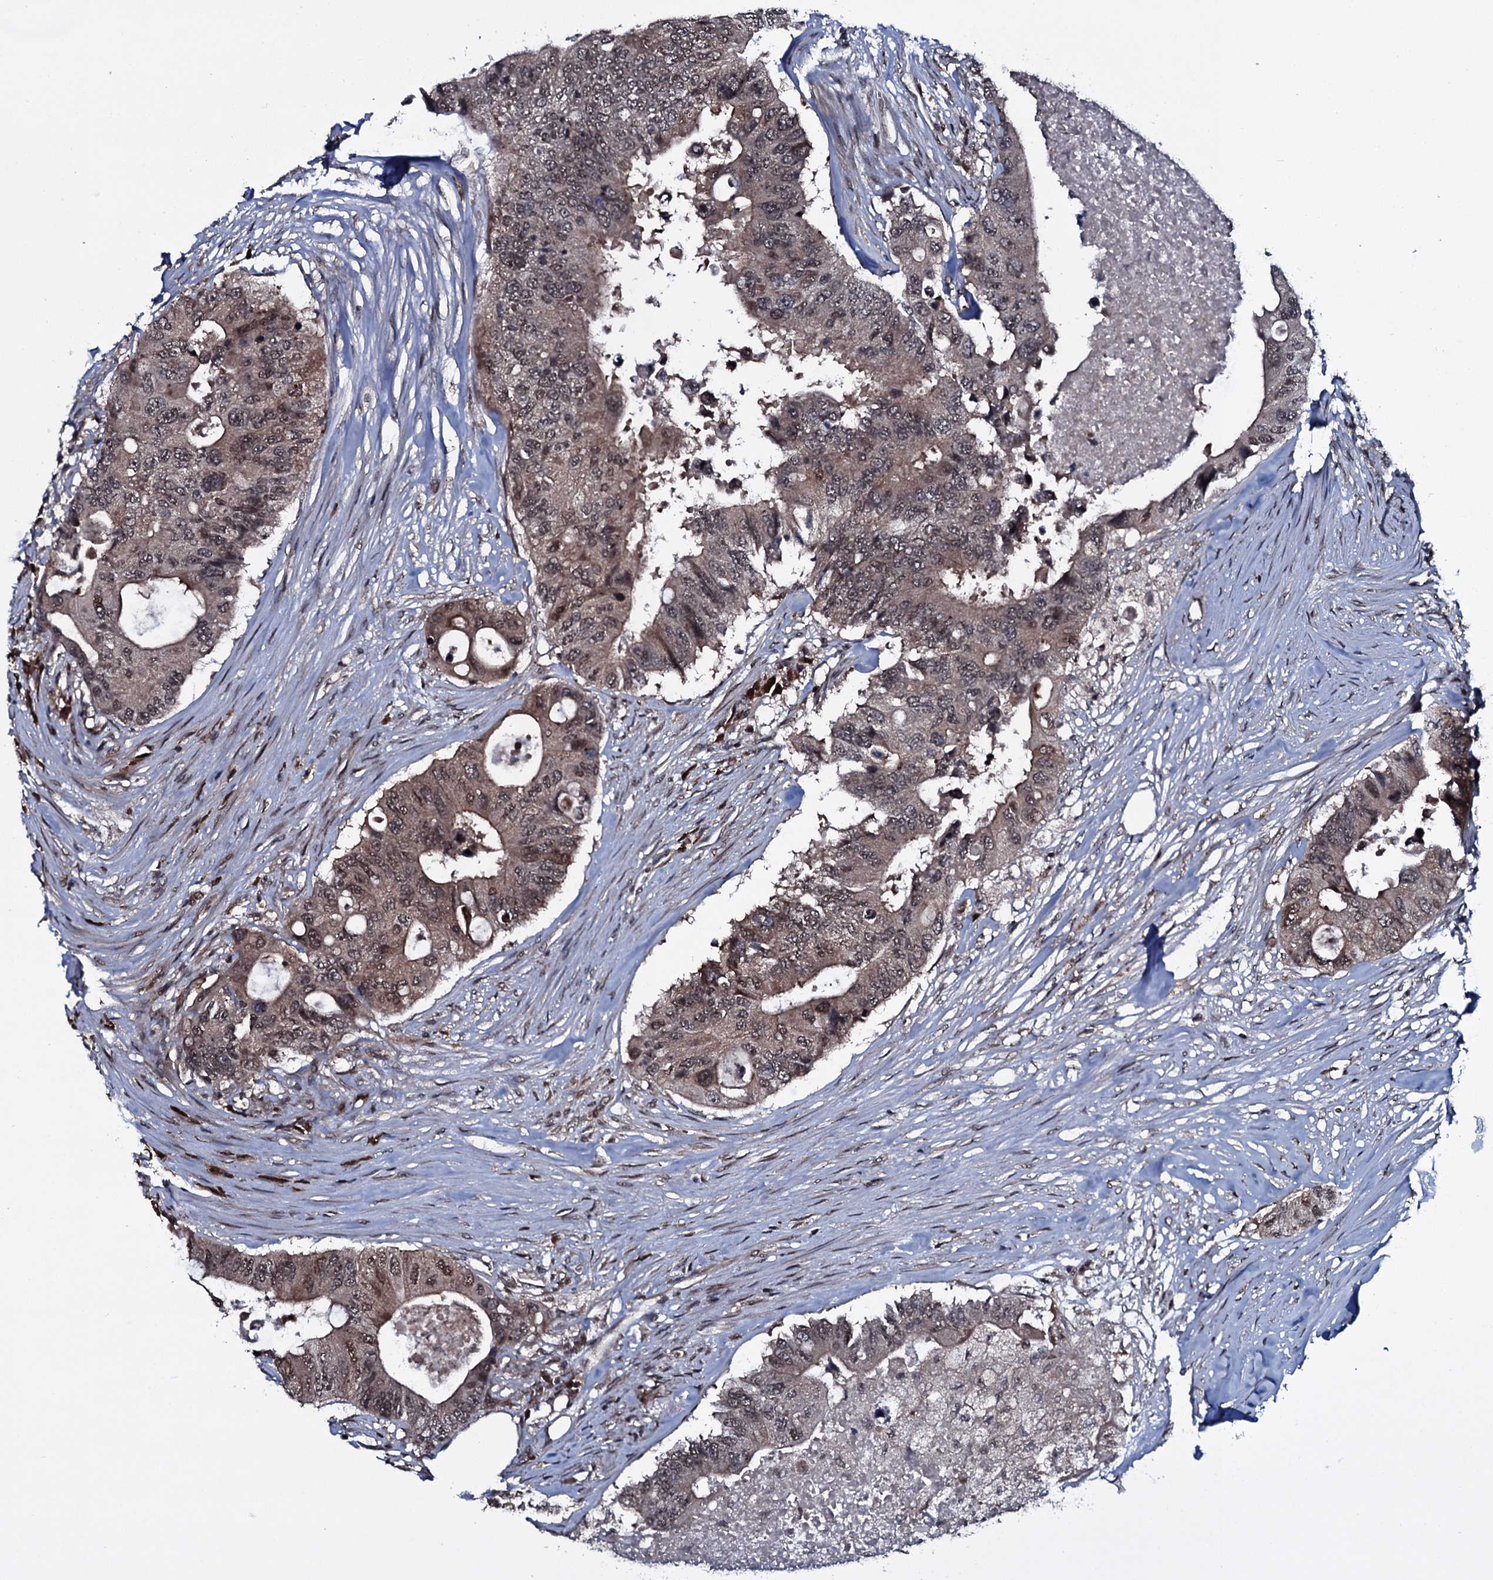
{"staining": {"intensity": "moderate", "quantity": "25%-75%", "location": "cytoplasmic/membranous,nuclear"}, "tissue": "colorectal cancer", "cell_type": "Tumor cells", "image_type": "cancer", "snomed": [{"axis": "morphology", "description": "Adenocarcinoma, NOS"}, {"axis": "topography", "description": "Colon"}], "caption": "Immunohistochemistry image of neoplastic tissue: colorectal cancer stained using immunohistochemistry demonstrates medium levels of moderate protein expression localized specifically in the cytoplasmic/membranous and nuclear of tumor cells, appearing as a cytoplasmic/membranous and nuclear brown color.", "gene": "HDDC3", "patient": {"sex": "male", "age": 71}}